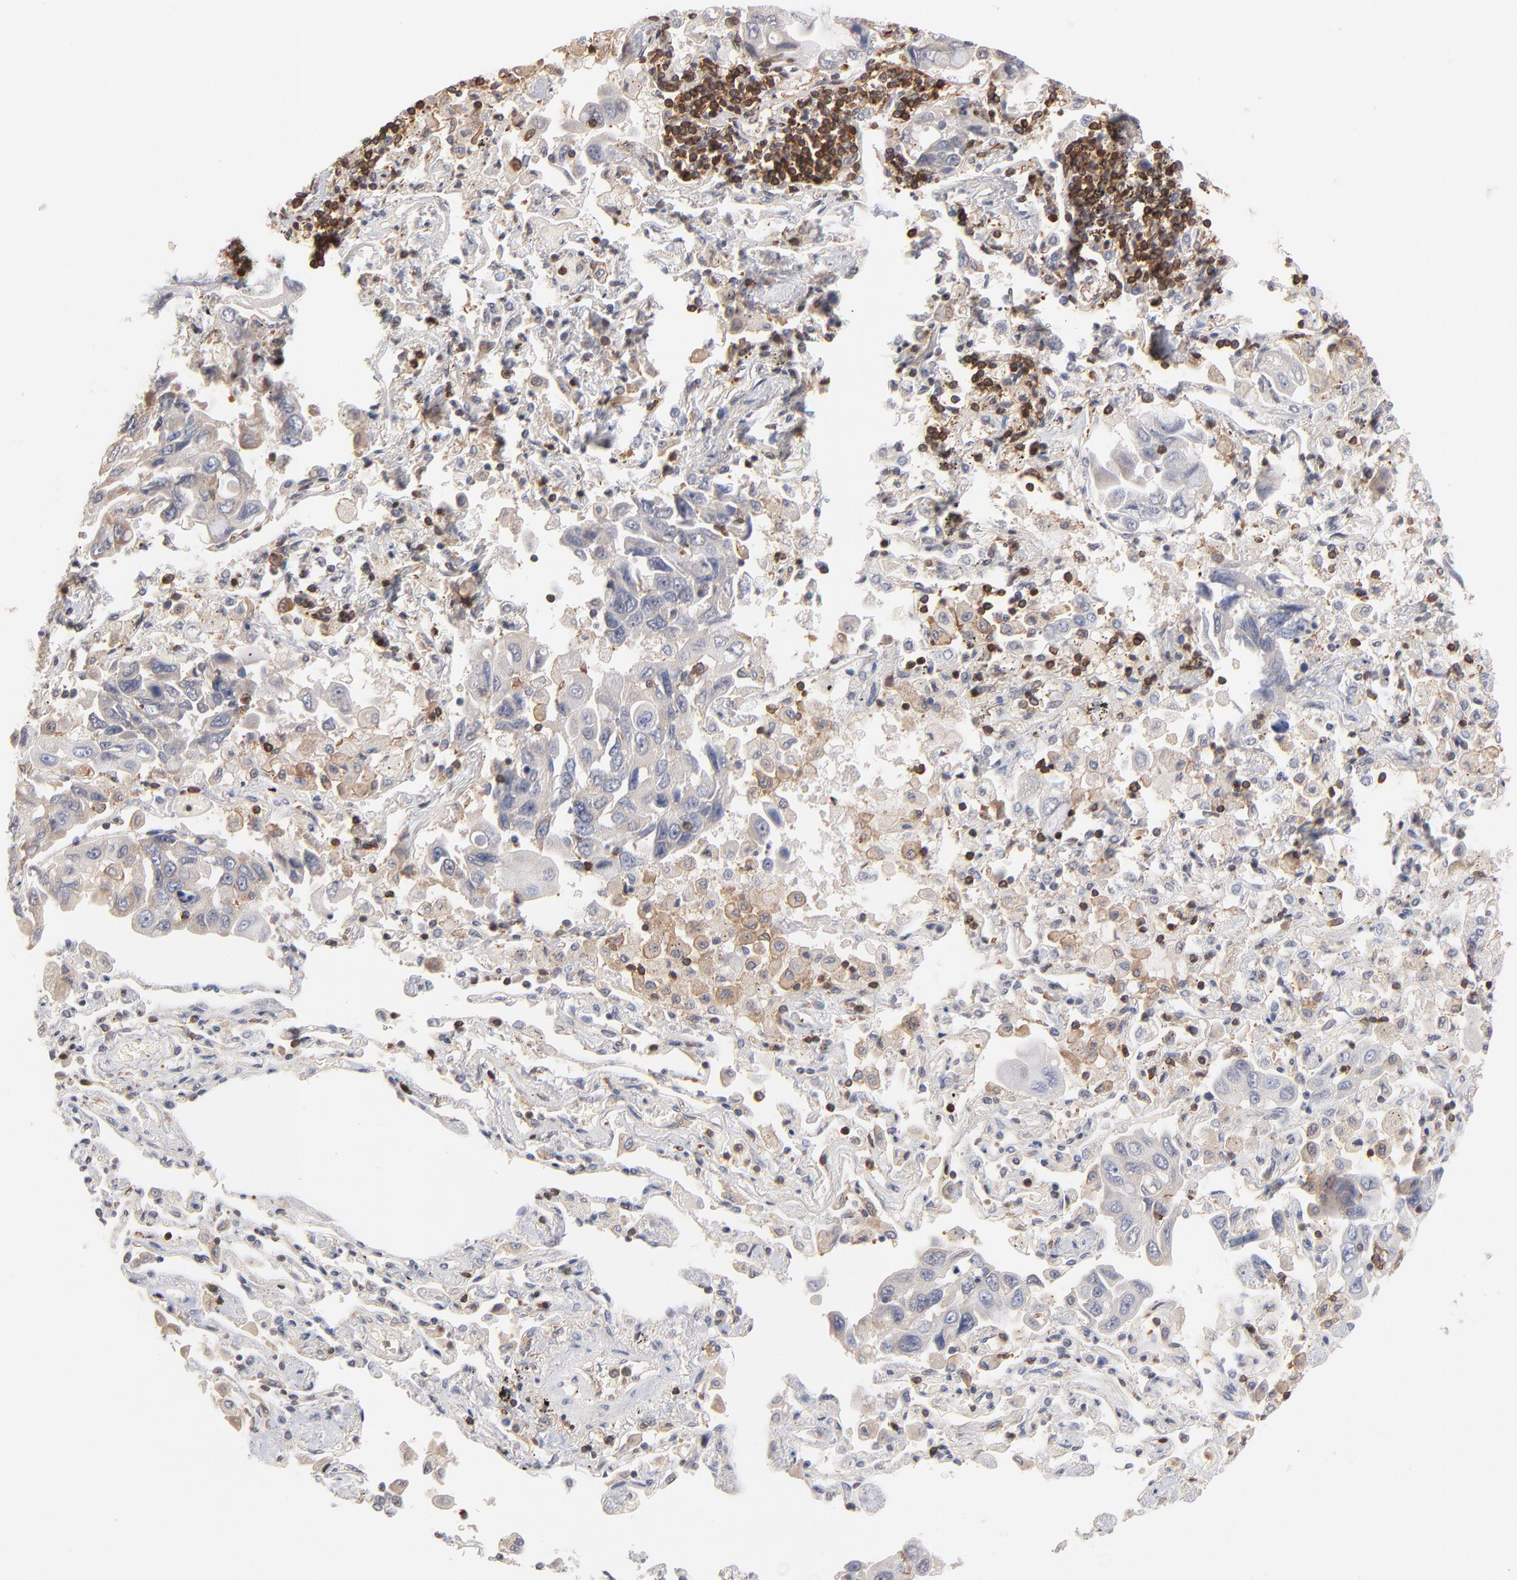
{"staining": {"intensity": "negative", "quantity": "none", "location": "none"}, "tissue": "lung cancer", "cell_type": "Tumor cells", "image_type": "cancer", "snomed": [{"axis": "morphology", "description": "Adenocarcinoma, NOS"}, {"axis": "topography", "description": "Lung"}], "caption": "Lung cancer was stained to show a protein in brown. There is no significant positivity in tumor cells.", "gene": "WIPF1", "patient": {"sex": "male", "age": 64}}